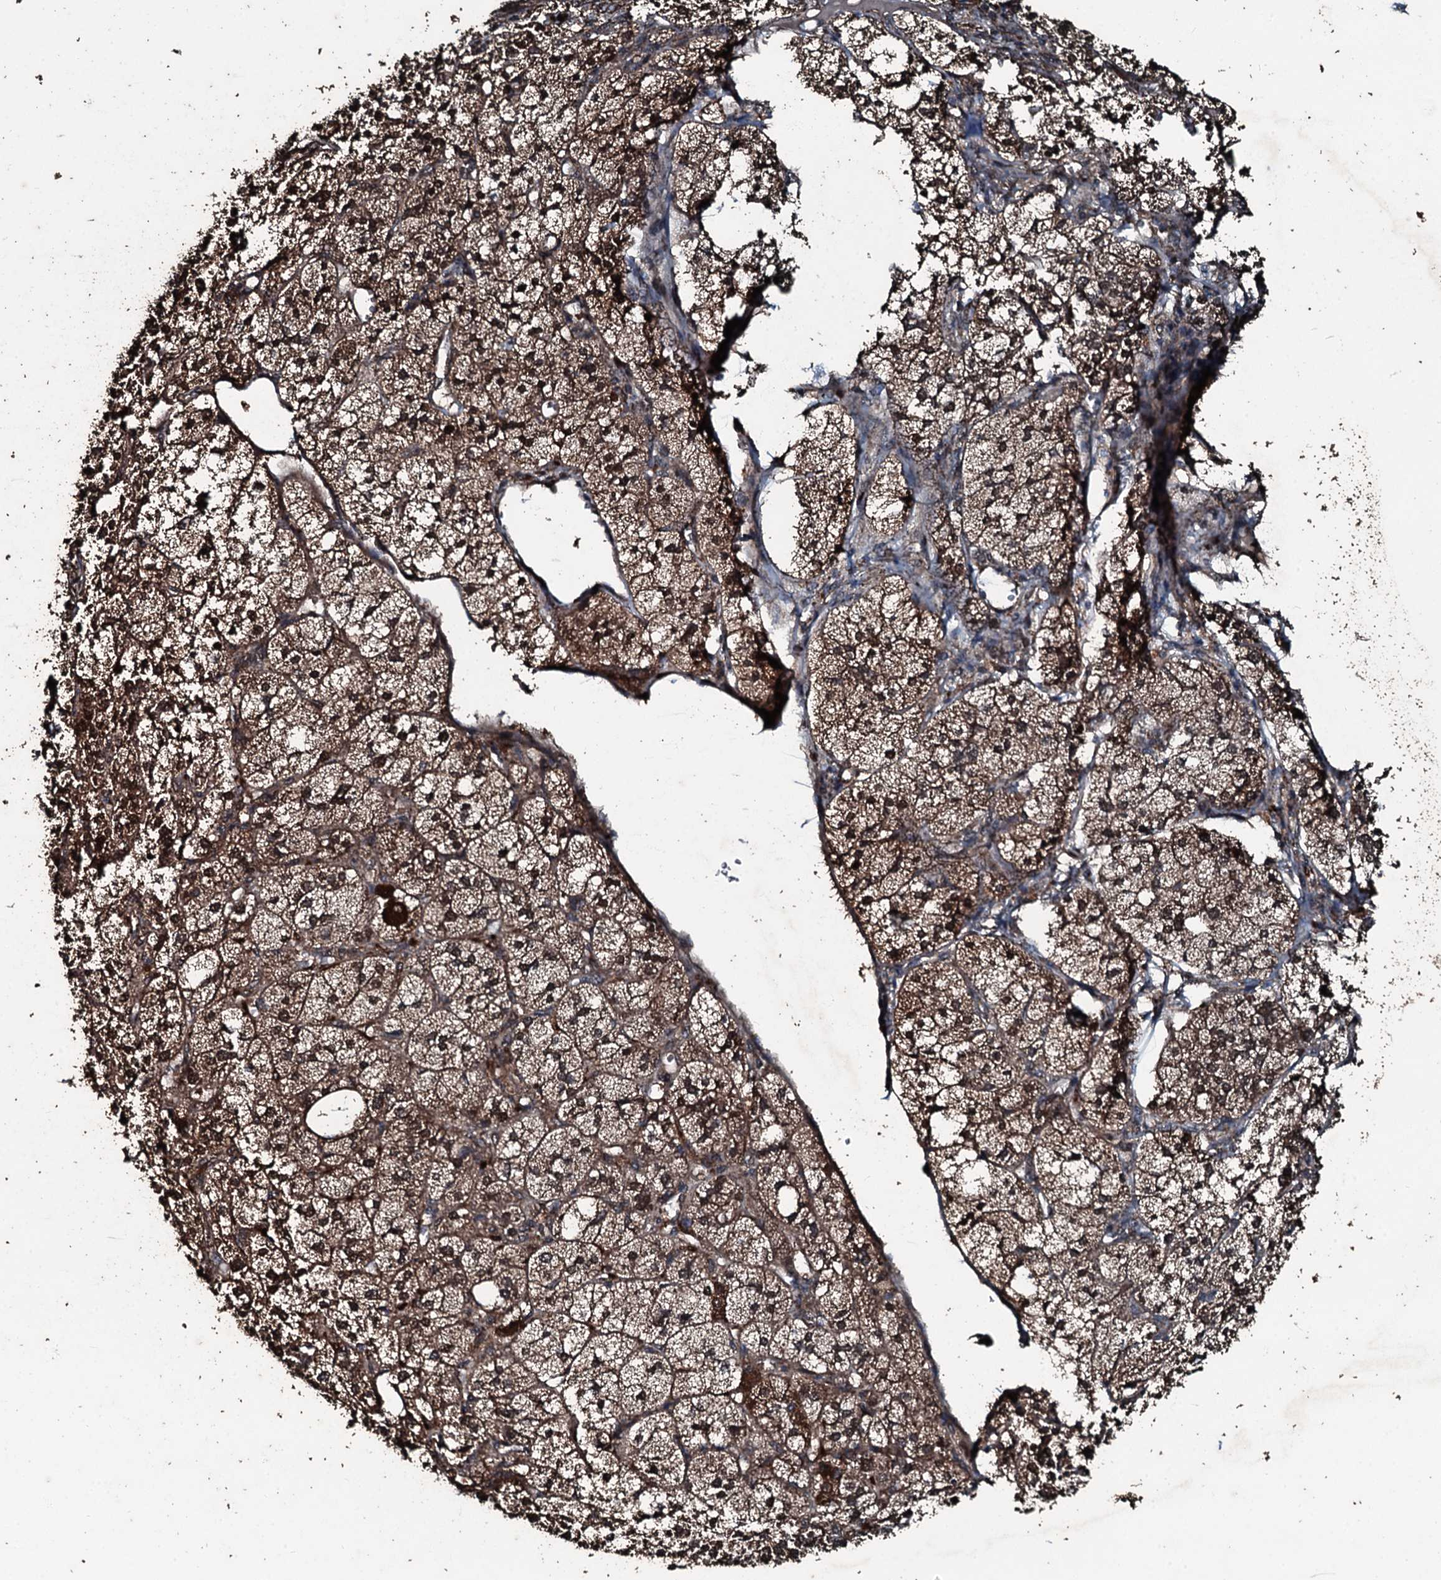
{"staining": {"intensity": "moderate", "quantity": ">75%", "location": "cytoplasmic/membranous,nuclear"}, "tissue": "adrenal gland", "cell_type": "Glandular cells", "image_type": "normal", "snomed": [{"axis": "morphology", "description": "Normal tissue, NOS"}, {"axis": "topography", "description": "Adrenal gland"}], "caption": "Immunohistochemical staining of benign adrenal gland displays >75% levels of moderate cytoplasmic/membranous,nuclear protein staining in about >75% of glandular cells. (DAB = brown stain, brightfield microscopy at high magnification).", "gene": "FAAP24", "patient": {"sex": "female", "age": 61}}